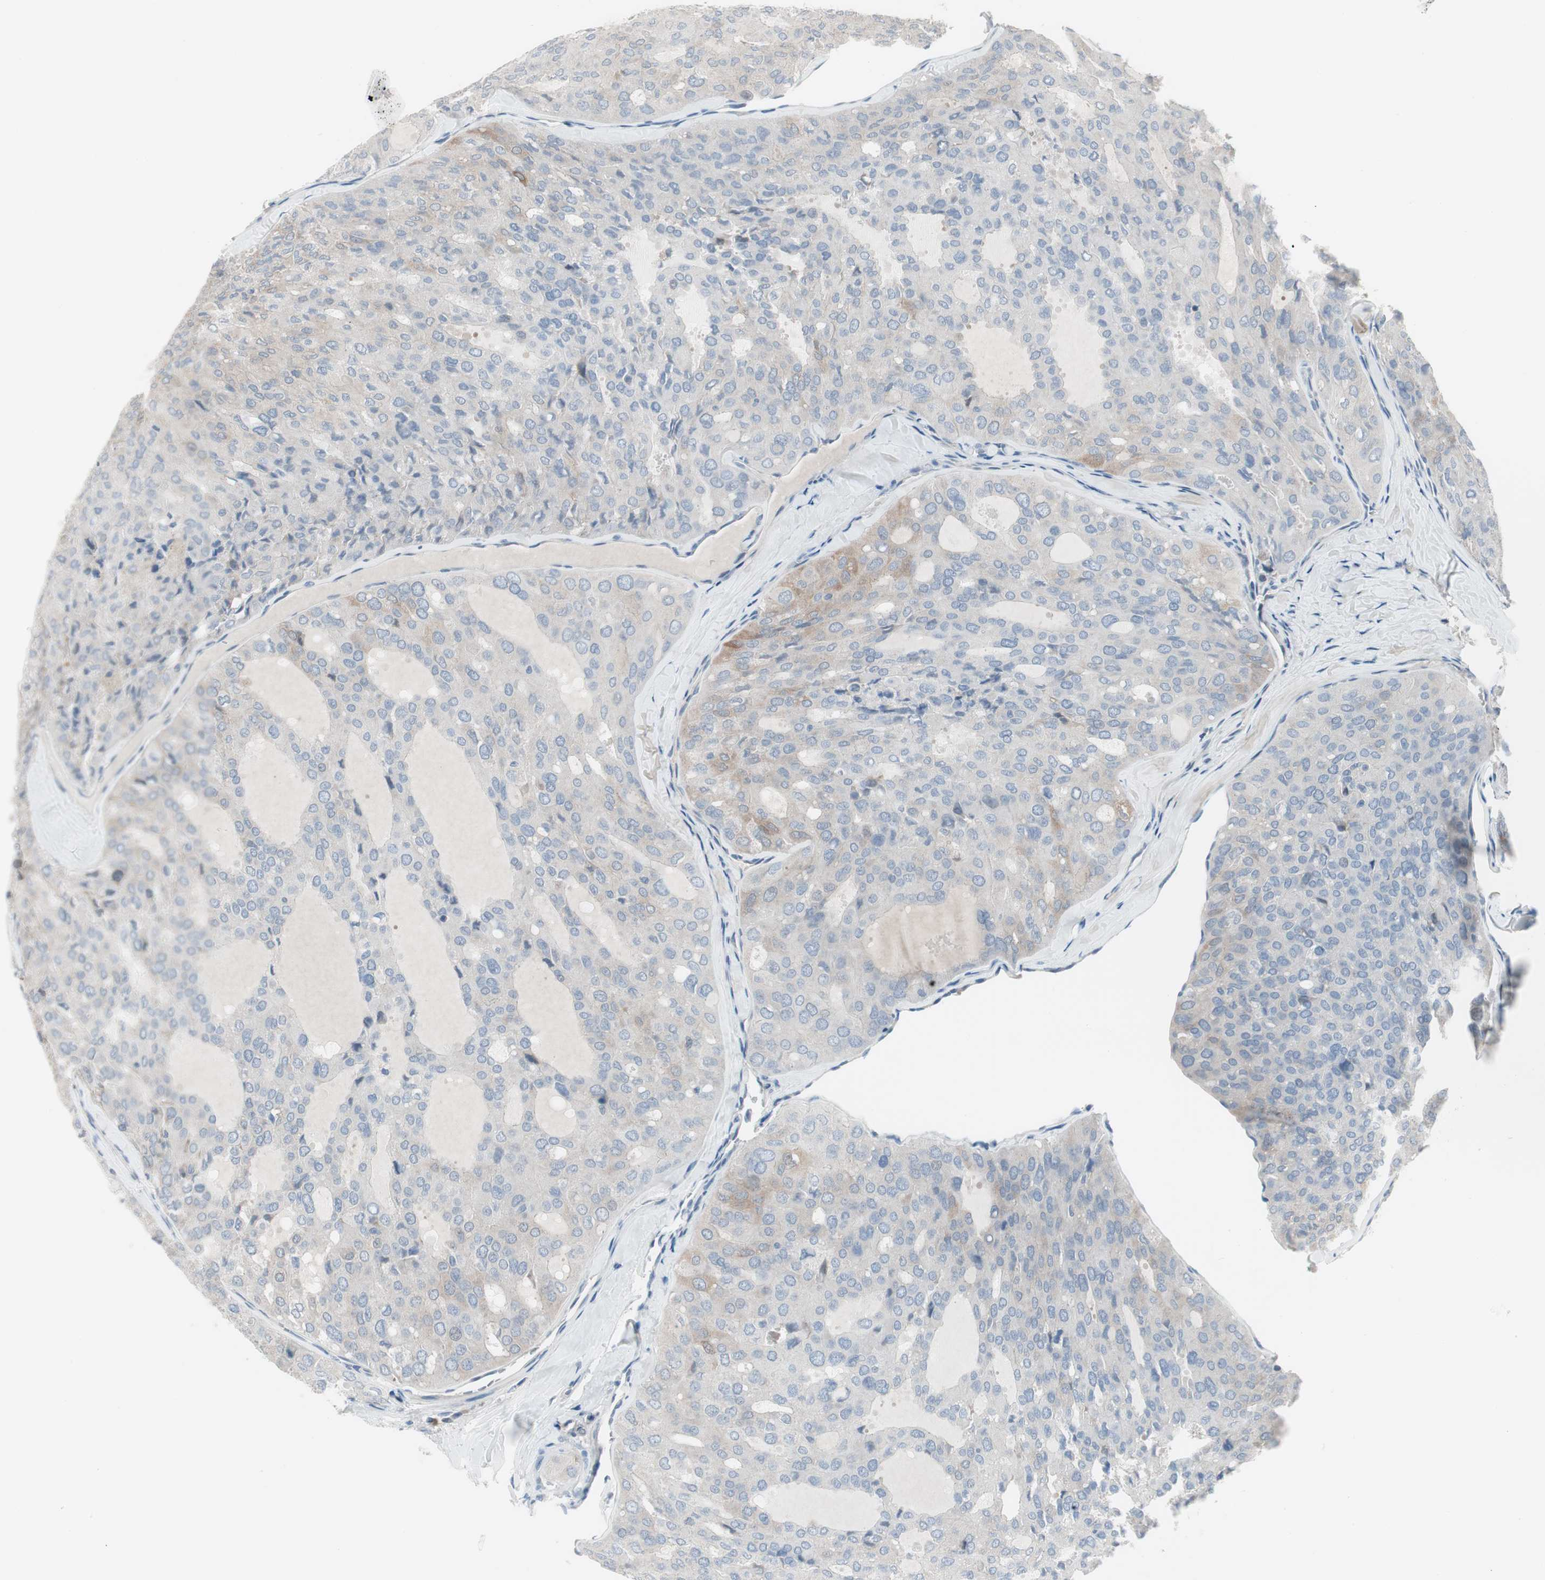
{"staining": {"intensity": "weak", "quantity": ">75%", "location": "cytoplasmic/membranous"}, "tissue": "thyroid cancer", "cell_type": "Tumor cells", "image_type": "cancer", "snomed": [{"axis": "morphology", "description": "Follicular adenoma carcinoma, NOS"}, {"axis": "topography", "description": "Thyroid gland"}], "caption": "IHC photomicrograph of neoplastic tissue: human follicular adenoma carcinoma (thyroid) stained using immunohistochemistry displays low levels of weak protein expression localized specifically in the cytoplasmic/membranous of tumor cells, appearing as a cytoplasmic/membranous brown color.", "gene": "PIGR", "patient": {"sex": "male", "age": 75}}